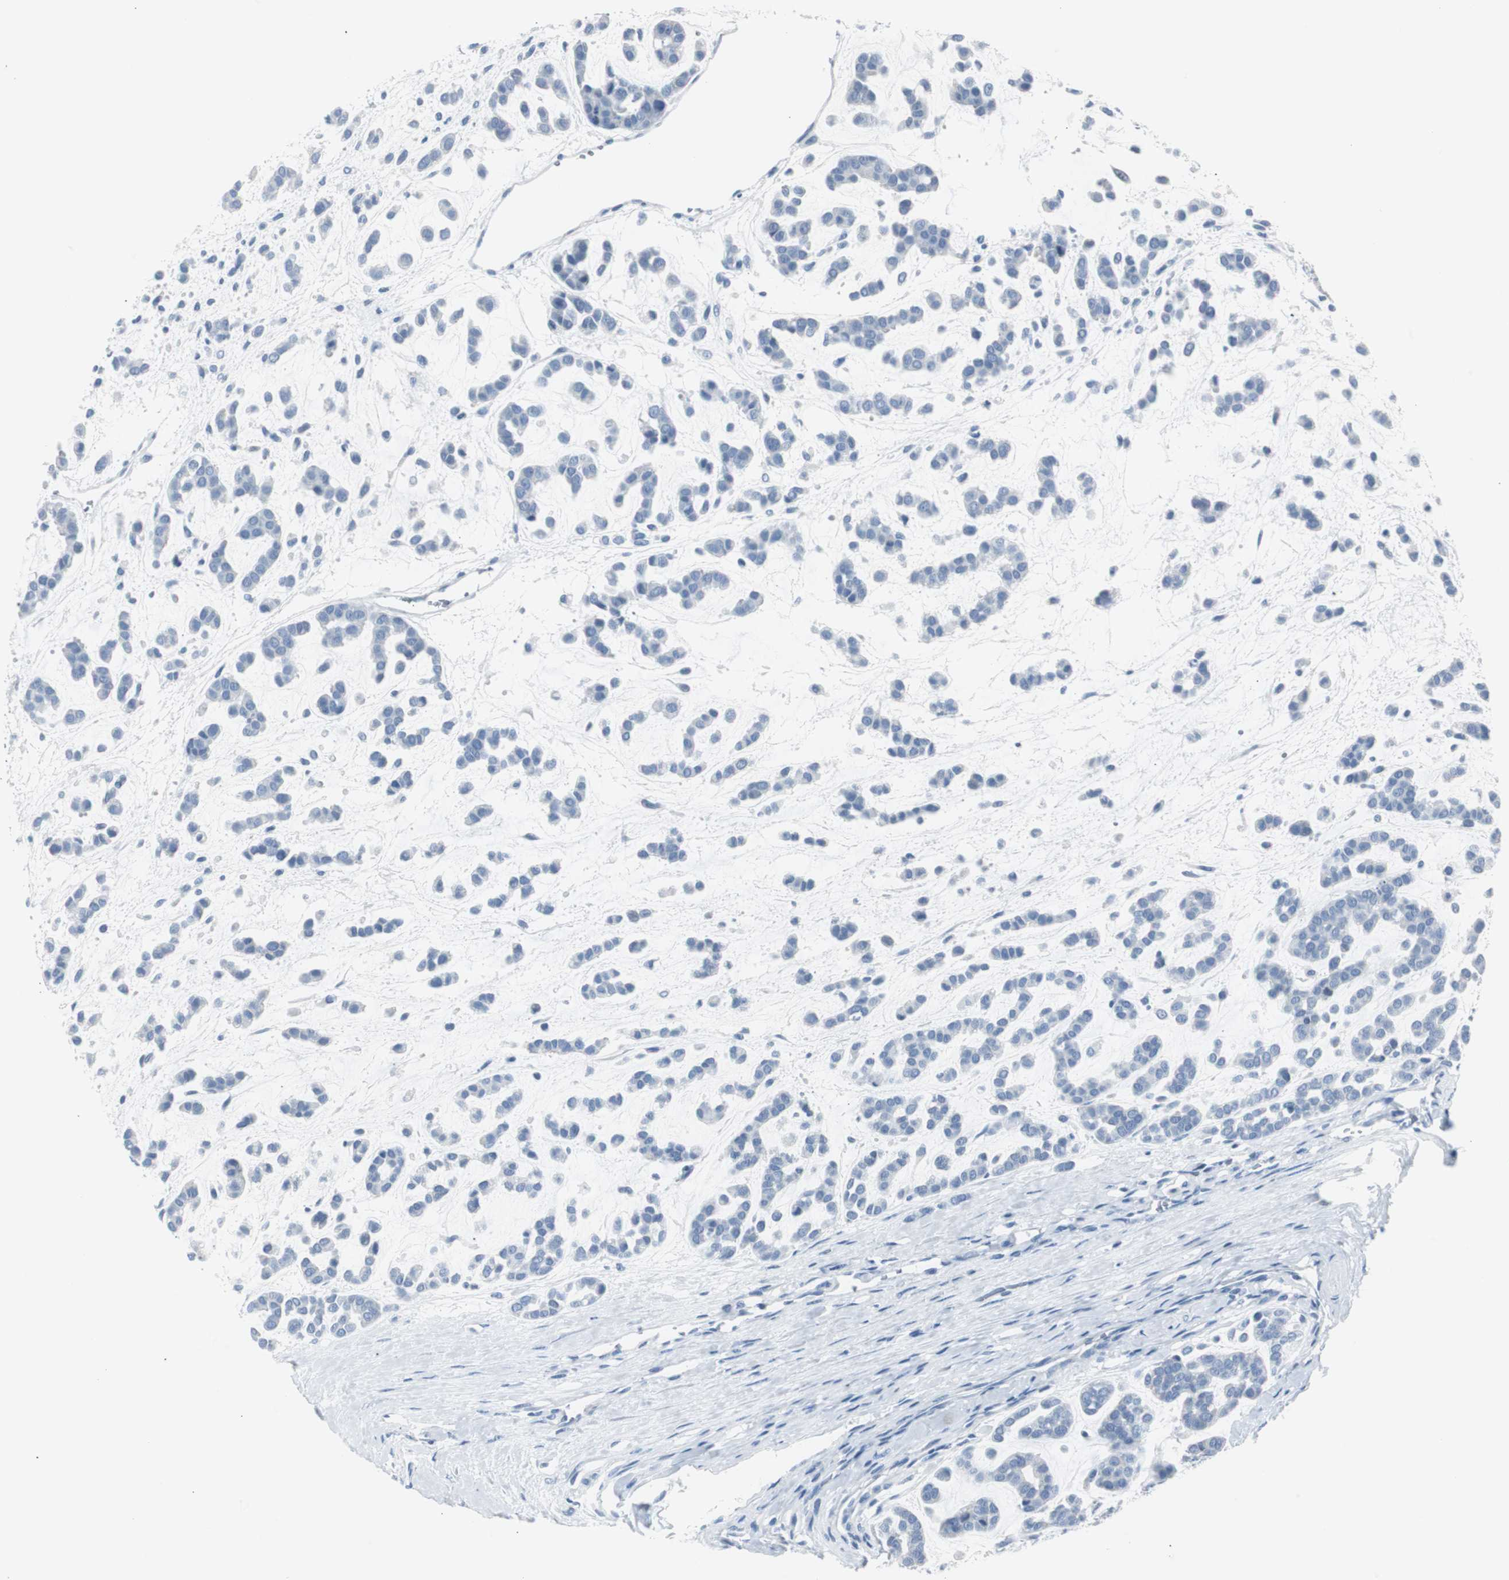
{"staining": {"intensity": "negative", "quantity": "none", "location": "none"}, "tissue": "head and neck cancer", "cell_type": "Tumor cells", "image_type": "cancer", "snomed": [{"axis": "morphology", "description": "Adenocarcinoma, NOS"}, {"axis": "morphology", "description": "Adenoma, NOS"}, {"axis": "topography", "description": "Head-Neck"}], "caption": "IHC of adenoma (head and neck) shows no staining in tumor cells.", "gene": "S100A7", "patient": {"sex": "female", "age": 55}}